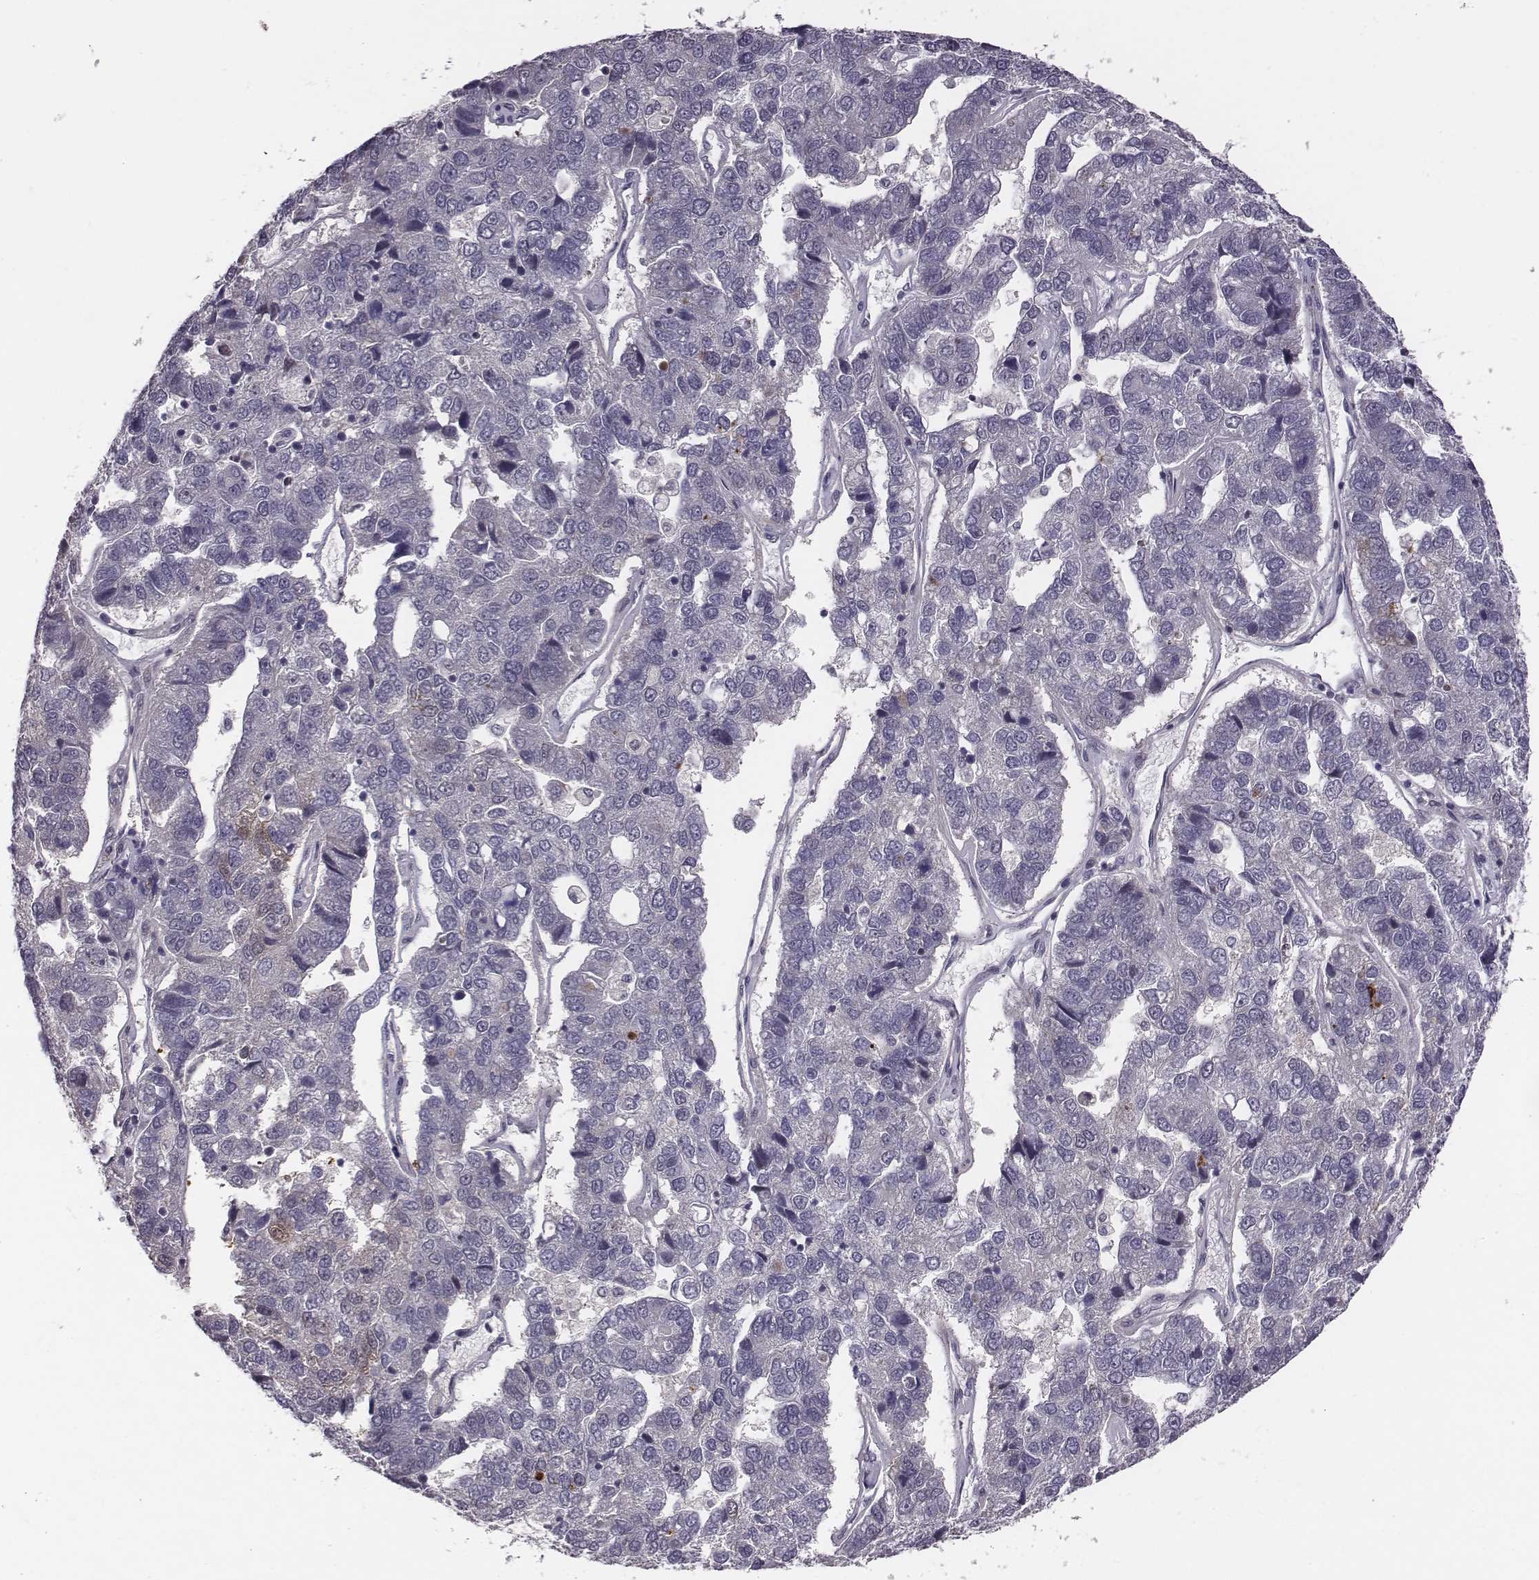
{"staining": {"intensity": "negative", "quantity": "none", "location": "none"}, "tissue": "pancreatic cancer", "cell_type": "Tumor cells", "image_type": "cancer", "snomed": [{"axis": "morphology", "description": "Adenocarcinoma, NOS"}, {"axis": "topography", "description": "Pancreas"}], "caption": "DAB (3,3'-diaminobenzidine) immunohistochemical staining of pancreatic cancer (adenocarcinoma) exhibits no significant positivity in tumor cells. Nuclei are stained in blue.", "gene": "SMURF2", "patient": {"sex": "female", "age": 61}}